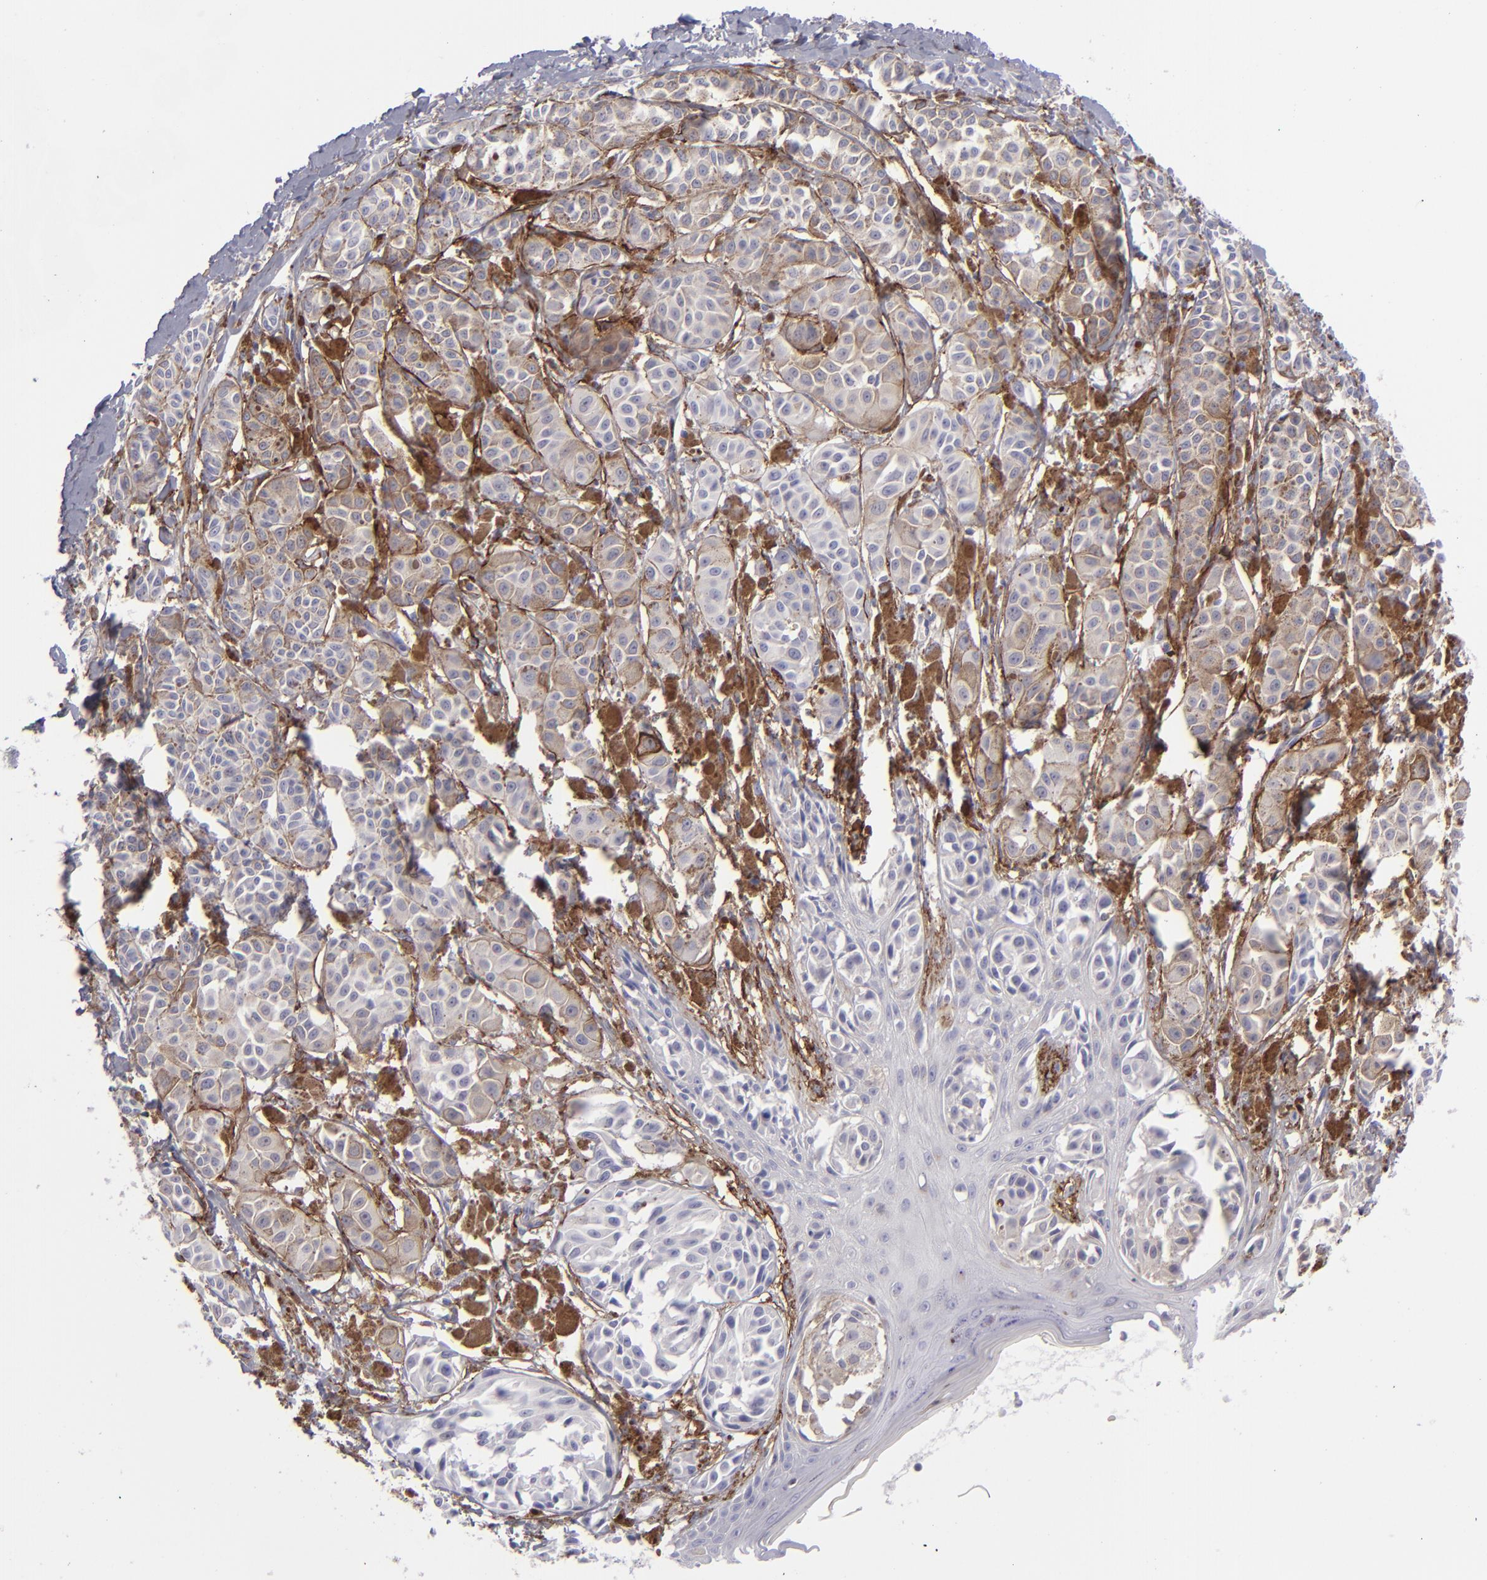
{"staining": {"intensity": "weak", "quantity": "<25%", "location": "cytoplasmic/membranous"}, "tissue": "melanoma", "cell_type": "Tumor cells", "image_type": "cancer", "snomed": [{"axis": "morphology", "description": "Malignant melanoma, NOS"}, {"axis": "topography", "description": "Skin"}], "caption": "Tumor cells are negative for brown protein staining in malignant melanoma. The staining is performed using DAB (3,3'-diaminobenzidine) brown chromogen with nuclei counter-stained in using hematoxylin.", "gene": "ANPEP", "patient": {"sex": "male", "age": 76}}